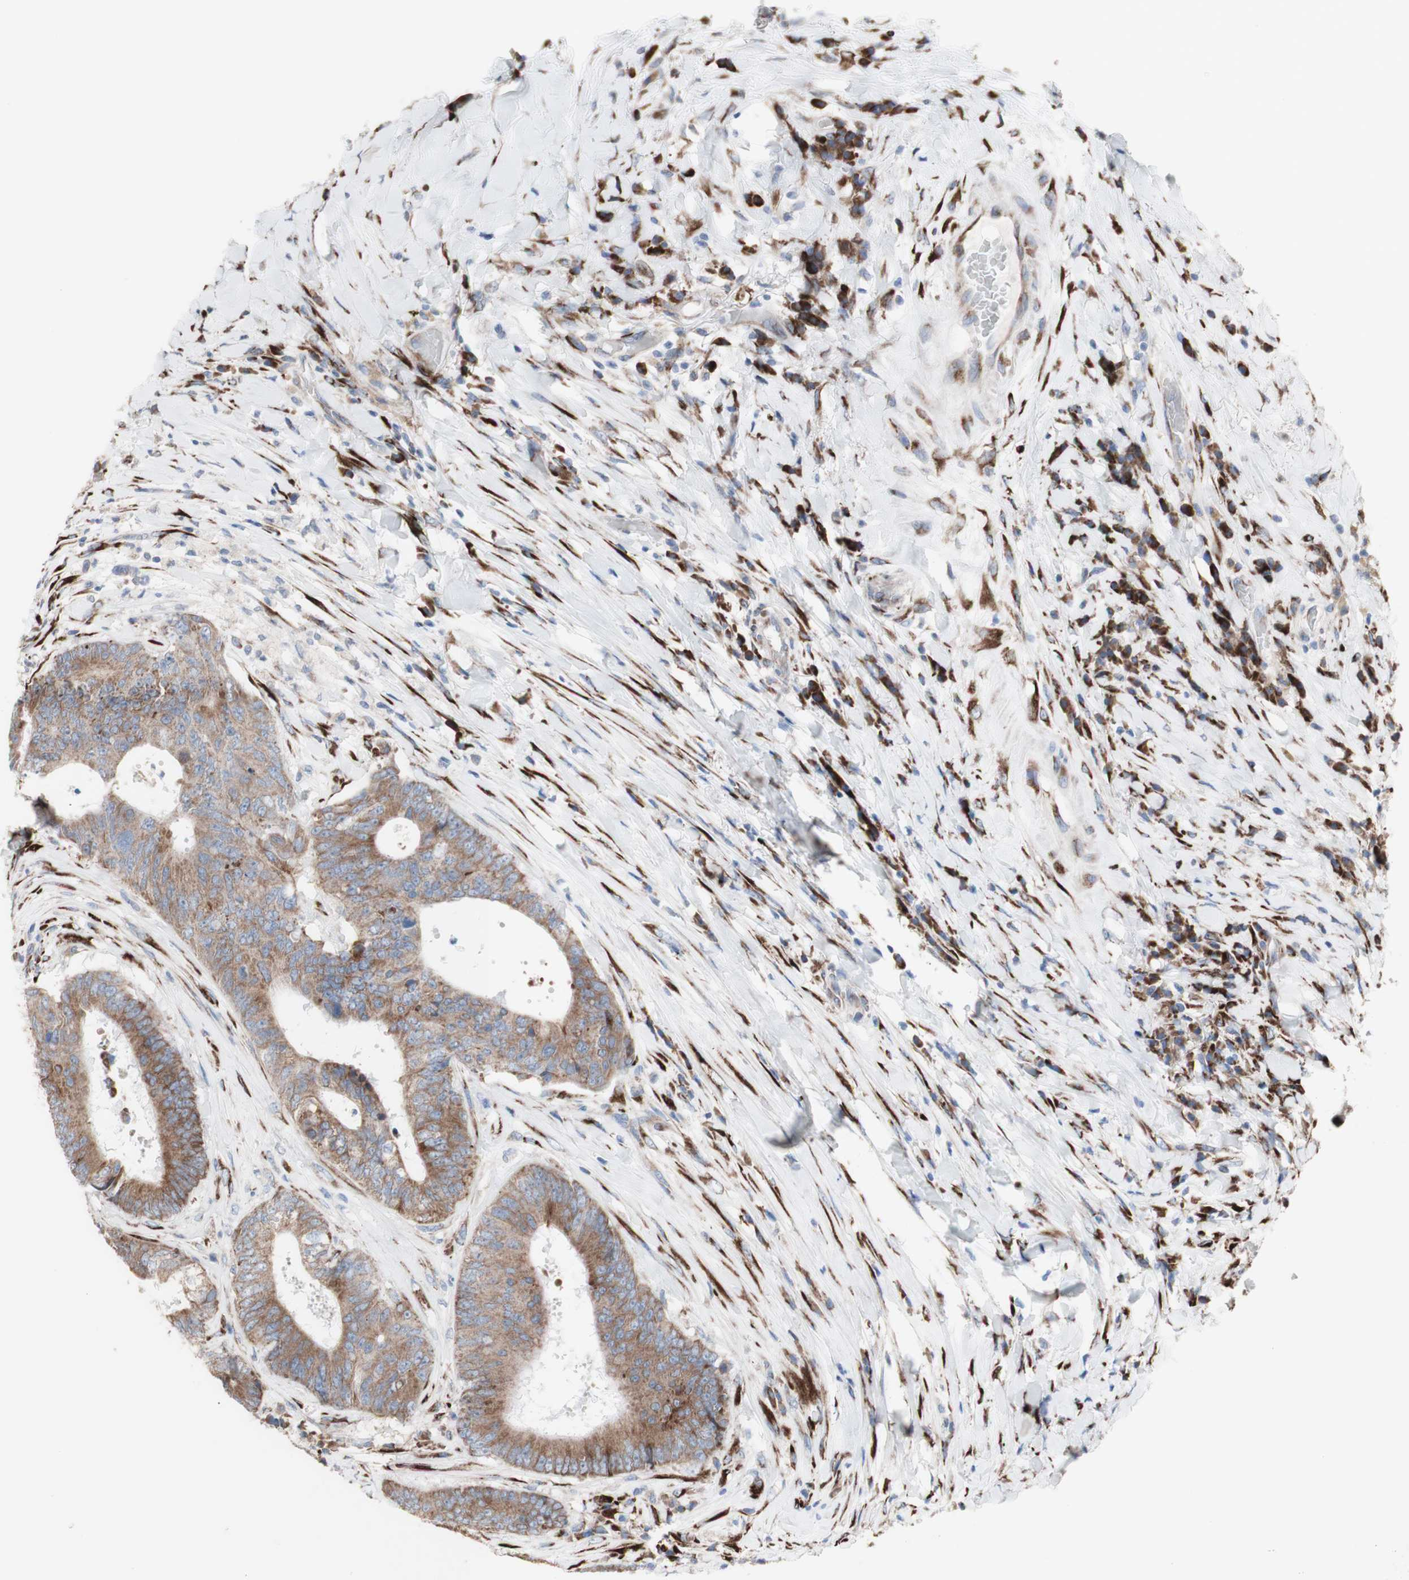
{"staining": {"intensity": "moderate", "quantity": ">75%", "location": "cytoplasmic/membranous"}, "tissue": "colorectal cancer", "cell_type": "Tumor cells", "image_type": "cancer", "snomed": [{"axis": "morphology", "description": "Adenocarcinoma, NOS"}, {"axis": "topography", "description": "Rectum"}], "caption": "Protein expression by immunohistochemistry (IHC) exhibits moderate cytoplasmic/membranous staining in about >75% of tumor cells in adenocarcinoma (colorectal).", "gene": "AGPAT5", "patient": {"sex": "male", "age": 72}}